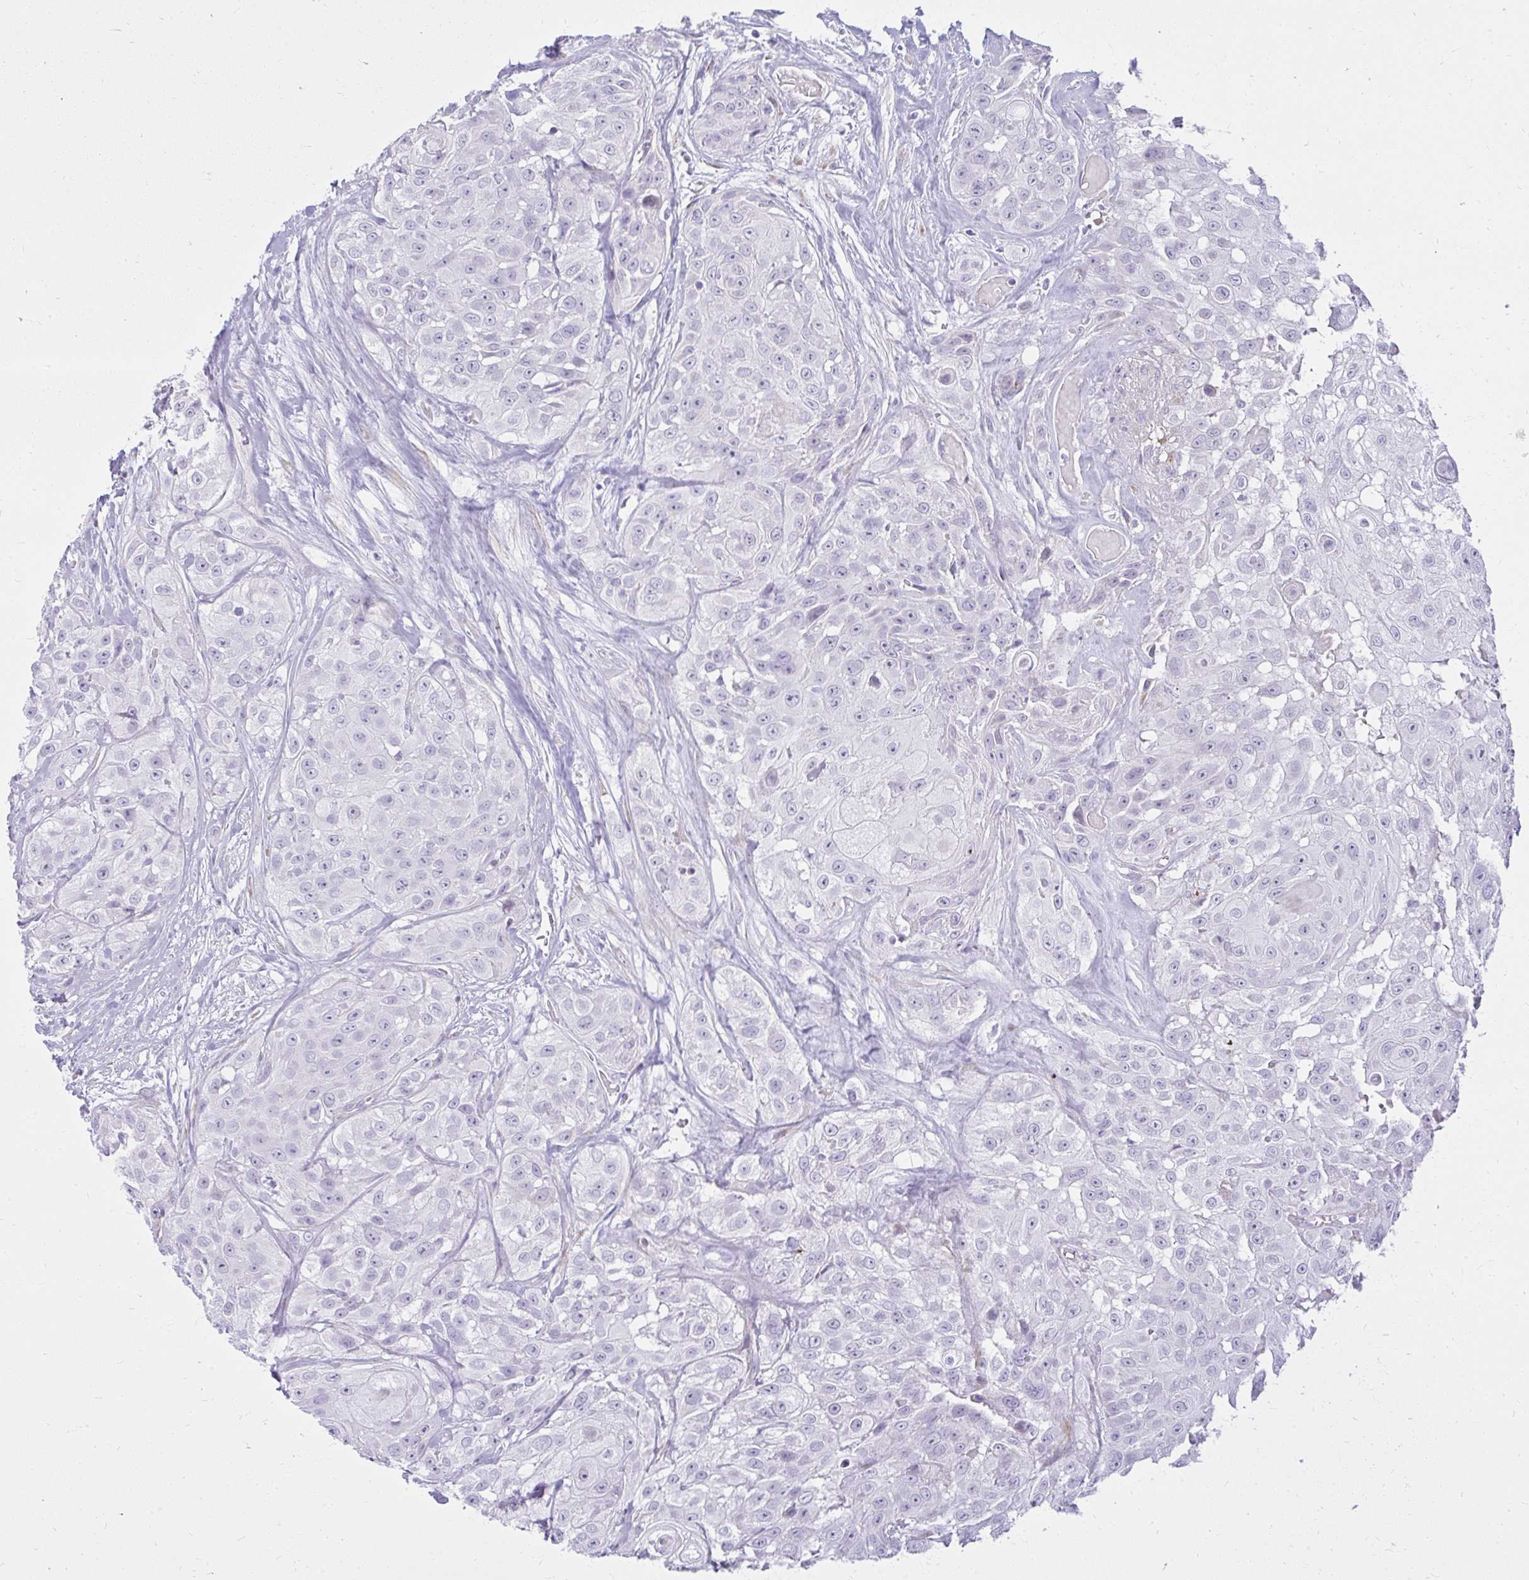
{"staining": {"intensity": "negative", "quantity": "none", "location": "none"}, "tissue": "head and neck cancer", "cell_type": "Tumor cells", "image_type": "cancer", "snomed": [{"axis": "morphology", "description": "Squamous cell carcinoma, NOS"}, {"axis": "topography", "description": "Head-Neck"}], "caption": "Immunohistochemical staining of squamous cell carcinoma (head and neck) reveals no significant expression in tumor cells.", "gene": "PRAP1", "patient": {"sex": "male", "age": 83}}